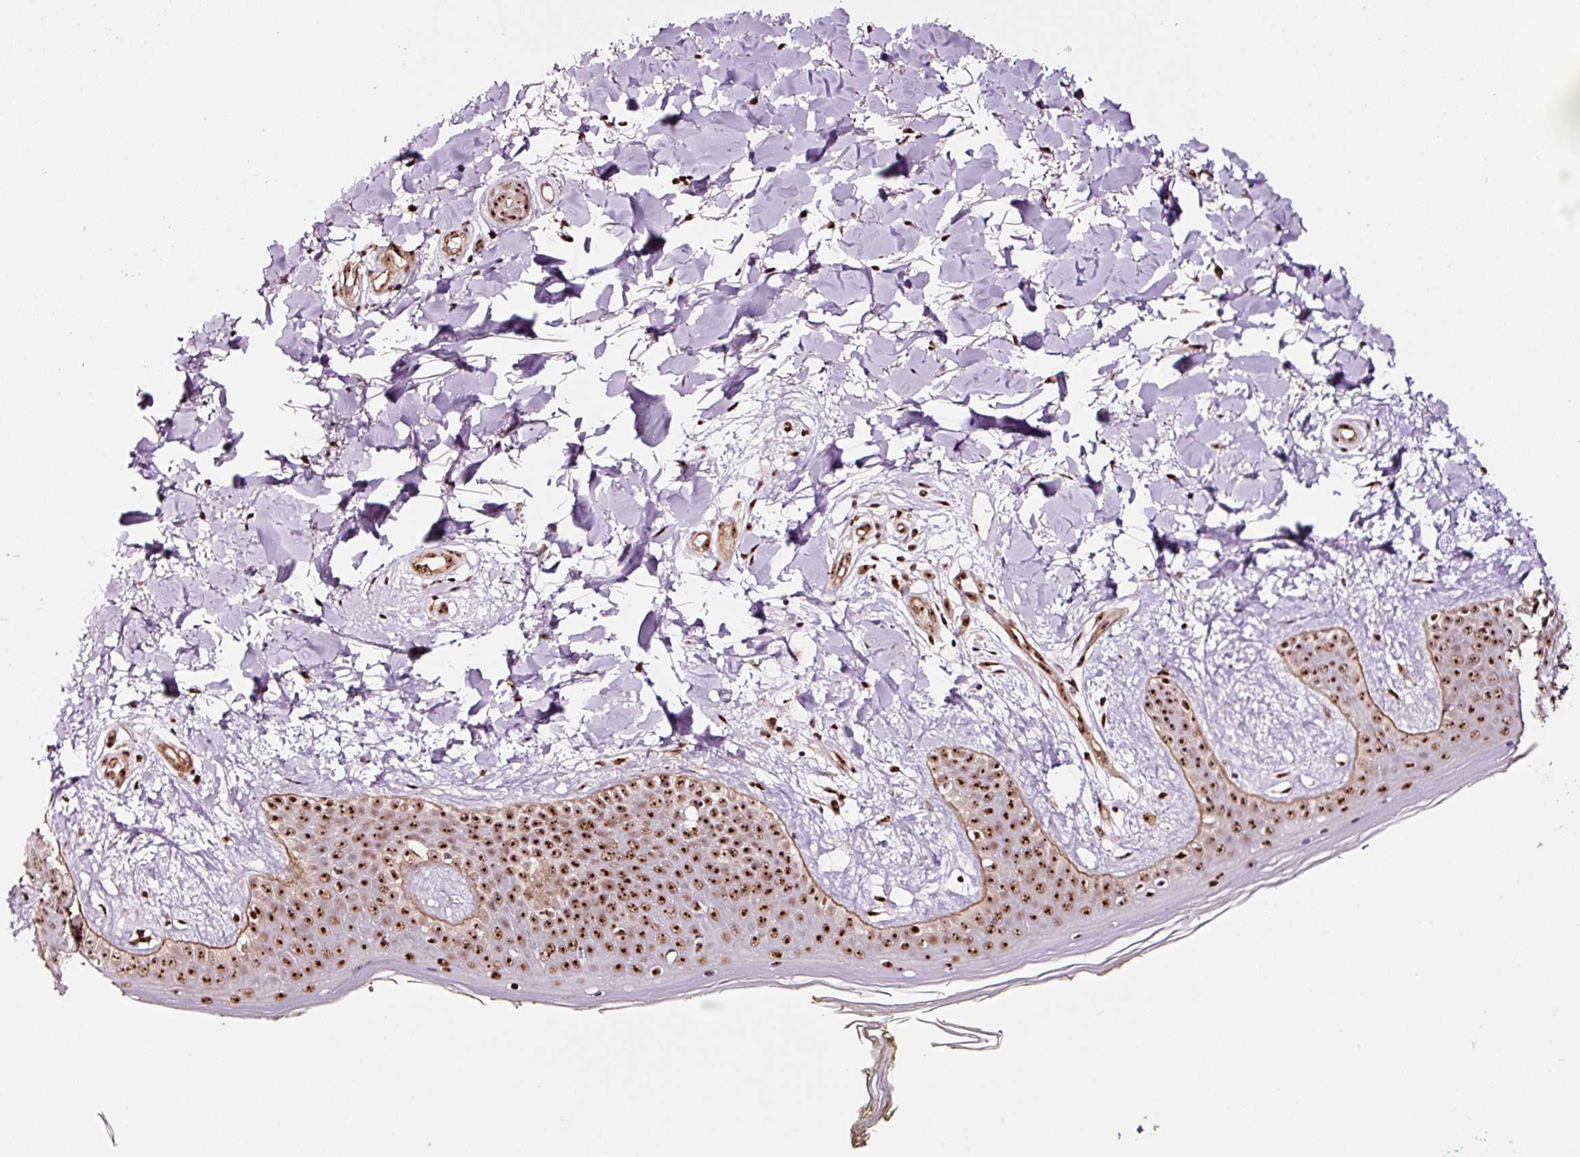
{"staining": {"intensity": "strong", "quantity": ">75%", "location": "nuclear"}, "tissue": "skin", "cell_type": "Fibroblasts", "image_type": "normal", "snomed": [{"axis": "morphology", "description": "Normal tissue, NOS"}, {"axis": "topography", "description": "Skin"}], "caption": "High-magnification brightfield microscopy of normal skin stained with DAB (brown) and counterstained with hematoxylin (blue). fibroblasts exhibit strong nuclear positivity is present in approximately>75% of cells.", "gene": "GNL3", "patient": {"sex": "female", "age": 34}}